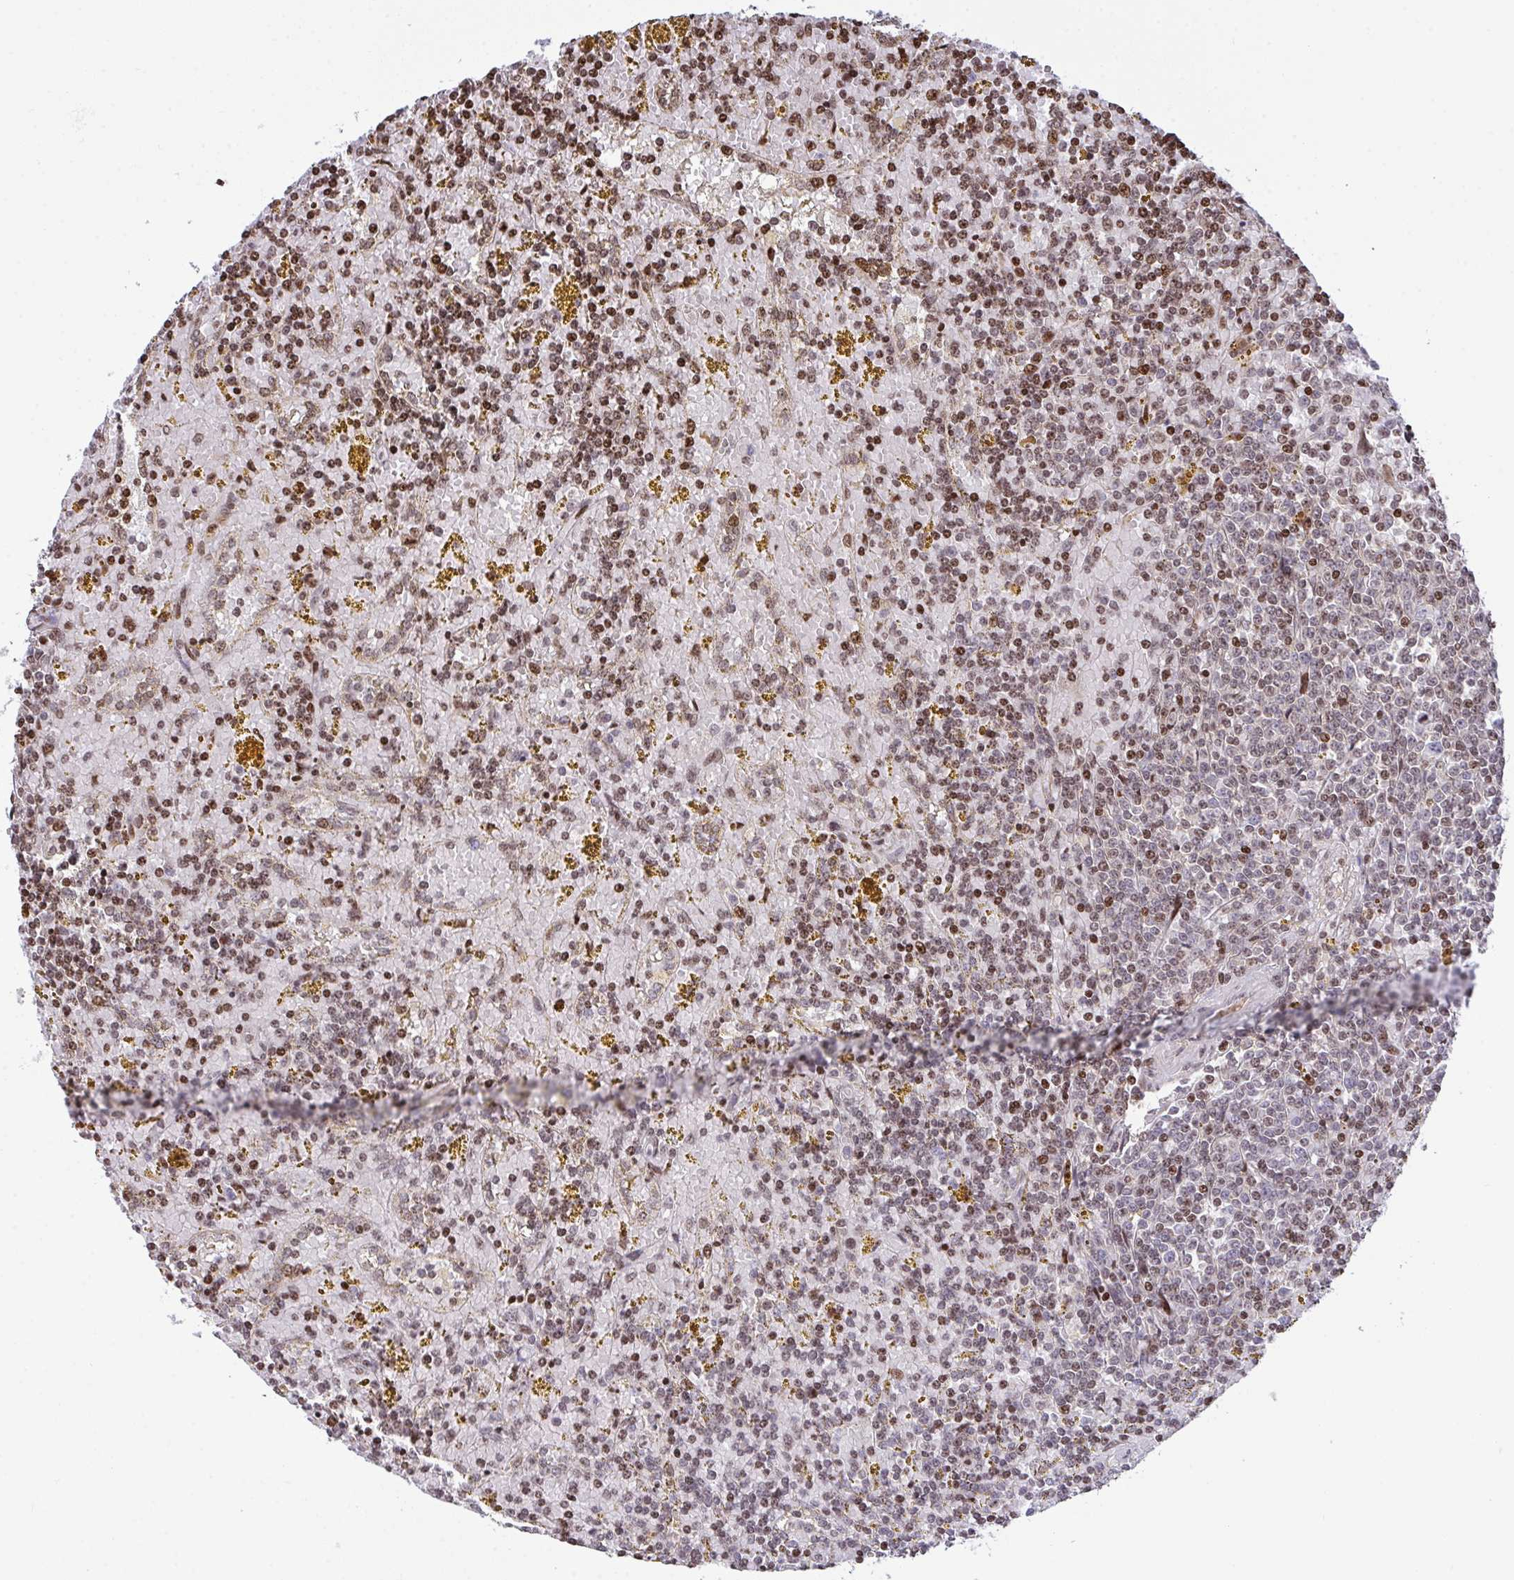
{"staining": {"intensity": "moderate", "quantity": ">75%", "location": "nuclear"}, "tissue": "lymphoma", "cell_type": "Tumor cells", "image_type": "cancer", "snomed": [{"axis": "morphology", "description": "Malignant lymphoma, non-Hodgkin's type, Low grade"}, {"axis": "topography", "description": "Spleen"}, {"axis": "topography", "description": "Lymph node"}], "caption": "Malignant lymphoma, non-Hodgkin's type (low-grade) stained with DAB immunohistochemistry (IHC) reveals medium levels of moderate nuclear positivity in approximately >75% of tumor cells.", "gene": "RAPGEF5", "patient": {"sex": "female", "age": 66}}